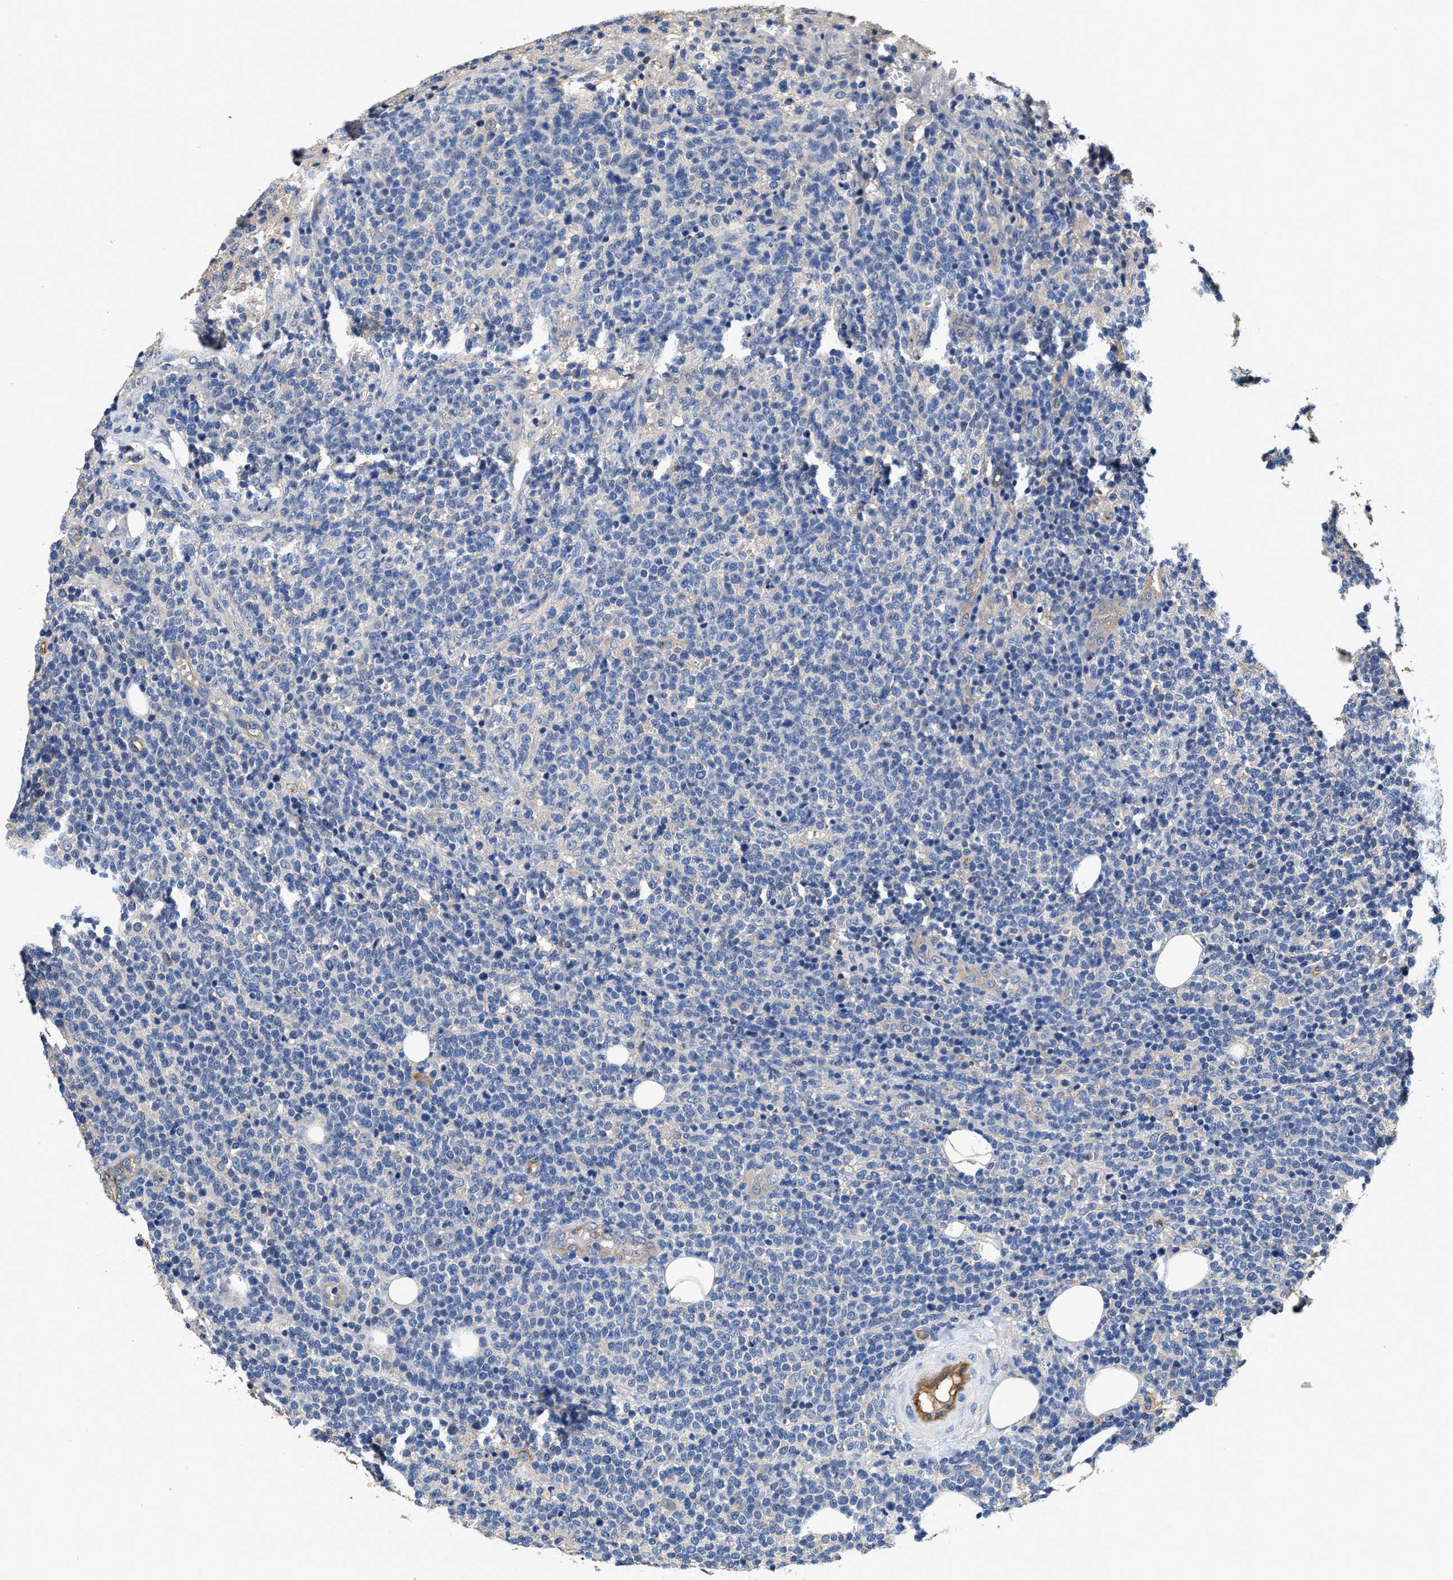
{"staining": {"intensity": "negative", "quantity": "none", "location": "none"}, "tissue": "lymphoma", "cell_type": "Tumor cells", "image_type": "cancer", "snomed": [{"axis": "morphology", "description": "Malignant lymphoma, non-Hodgkin's type, High grade"}, {"axis": "topography", "description": "Lymph node"}], "caption": "This is a photomicrograph of IHC staining of lymphoma, which shows no expression in tumor cells. The staining is performed using DAB (3,3'-diaminobenzidine) brown chromogen with nuclei counter-stained in using hematoxylin.", "gene": "PEG10", "patient": {"sex": "male", "age": 61}}